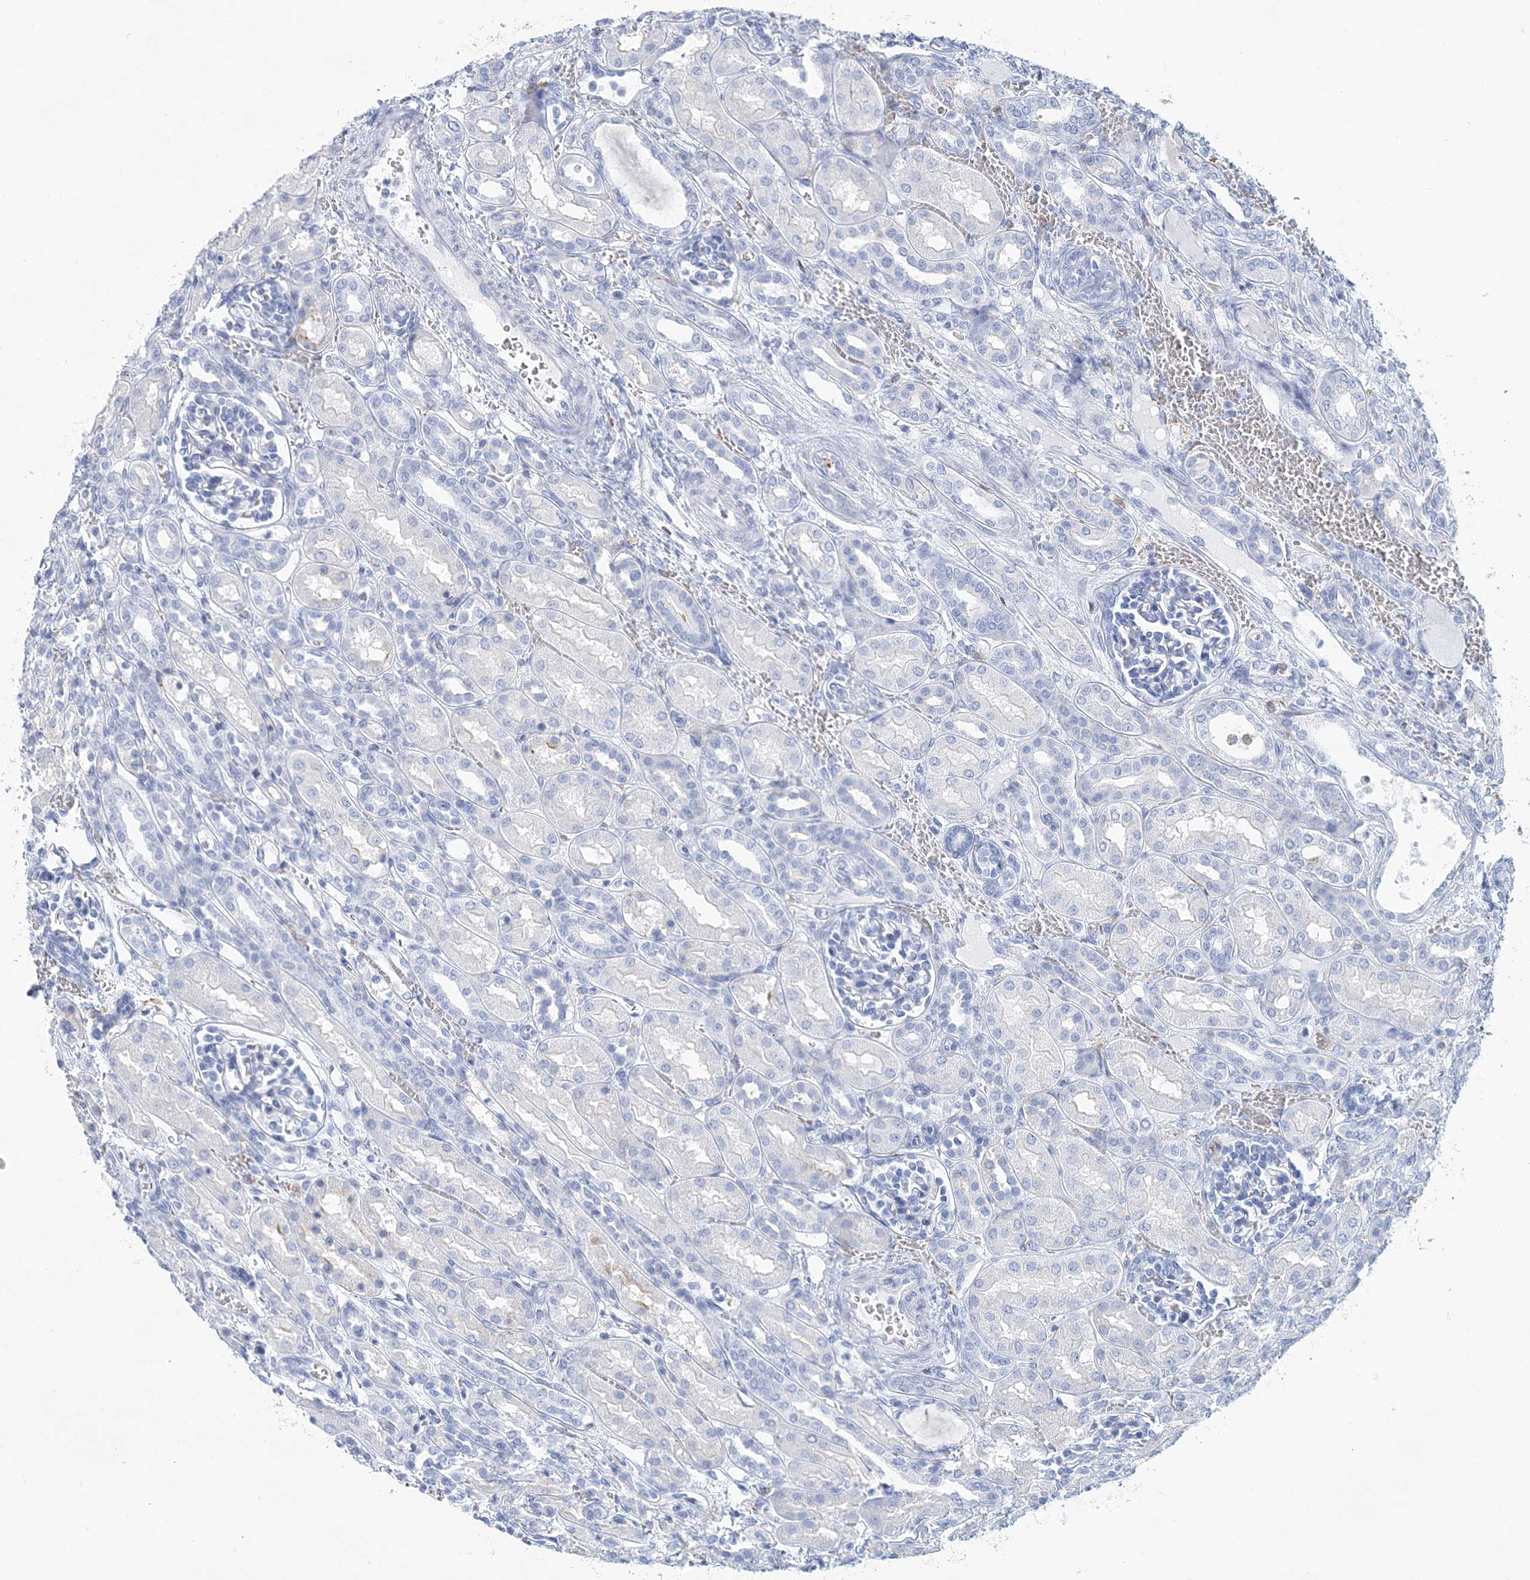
{"staining": {"intensity": "negative", "quantity": "none", "location": "none"}, "tissue": "kidney", "cell_type": "Cells in glomeruli", "image_type": "normal", "snomed": [{"axis": "morphology", "description": "Normal tissue, NOS"}, {"axis": "morphology", "description": "Neoplasm, malignant, NOS"}, {"axis": "topography", "description": "Kidney"}], "caption": "A photomicrograph of kidney stained for a protein demonstrates no brown staining in cells in glomeruli.", "gene": "NKX6", "patient": {"sex": "female", "age": 1}}